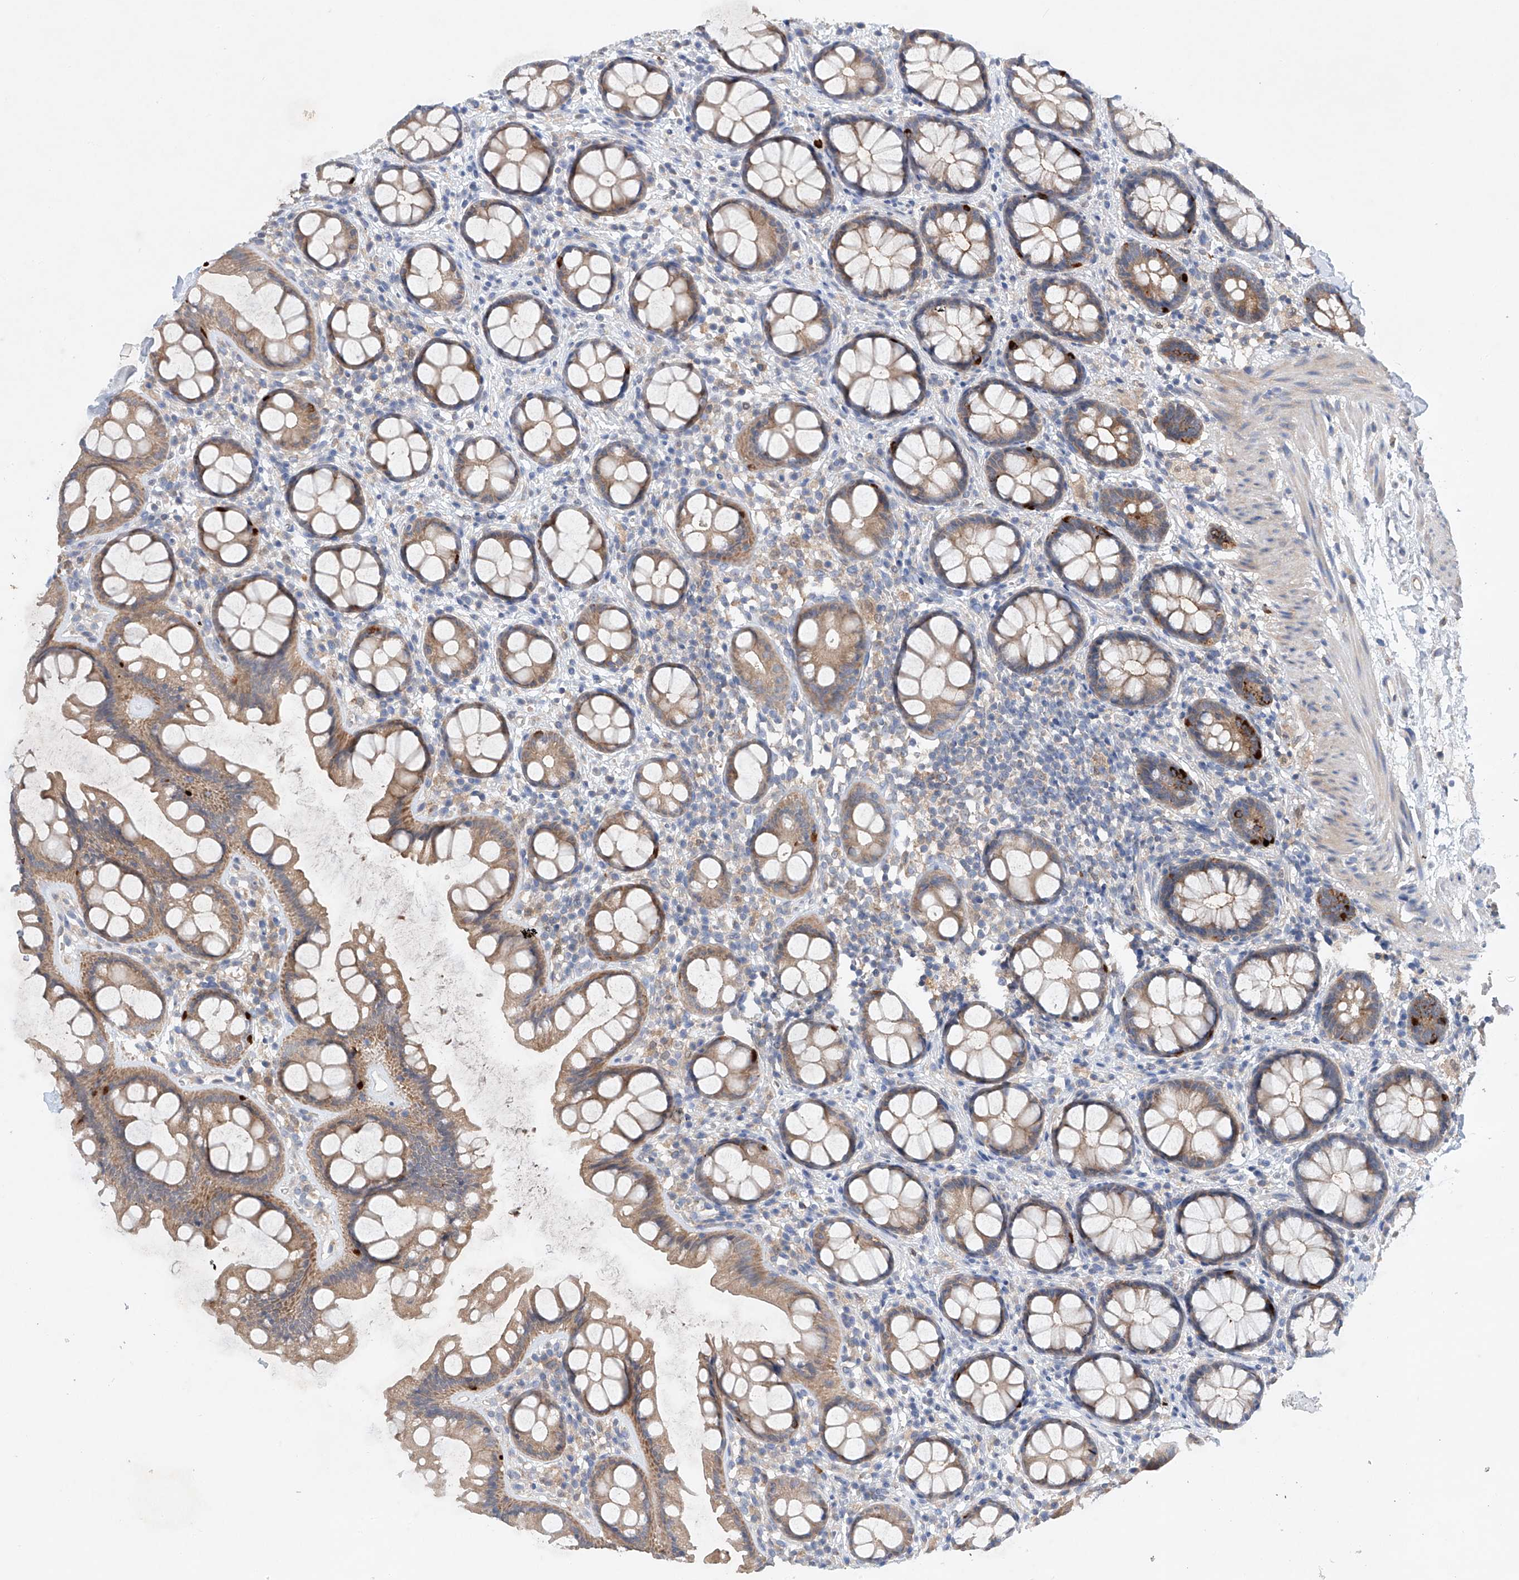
{"staining": {"intensity": "moderate", "quantity": ">75%", "location": "cytoplasmic/membranous"}, "tissue": "rectum", "cell_type": "Glandular cells", "image_type": "normal", "snomed": [{"axis": "morphology", "description": "Normal tissue, NOS"}, {"axis": "topography", "description": "Rectum"}], "caption": "An immunohistochemistry photomicrograph of benign tissue is shown. Protein staining in brown labels moderate cytoplasmic/membranous positivity in rectum within glandular cells. (brown staining indicates protein expression, while blue staining denotes nuclei).", "gene": "GPC4", "patient": {"sex": "female", "age": 65}}